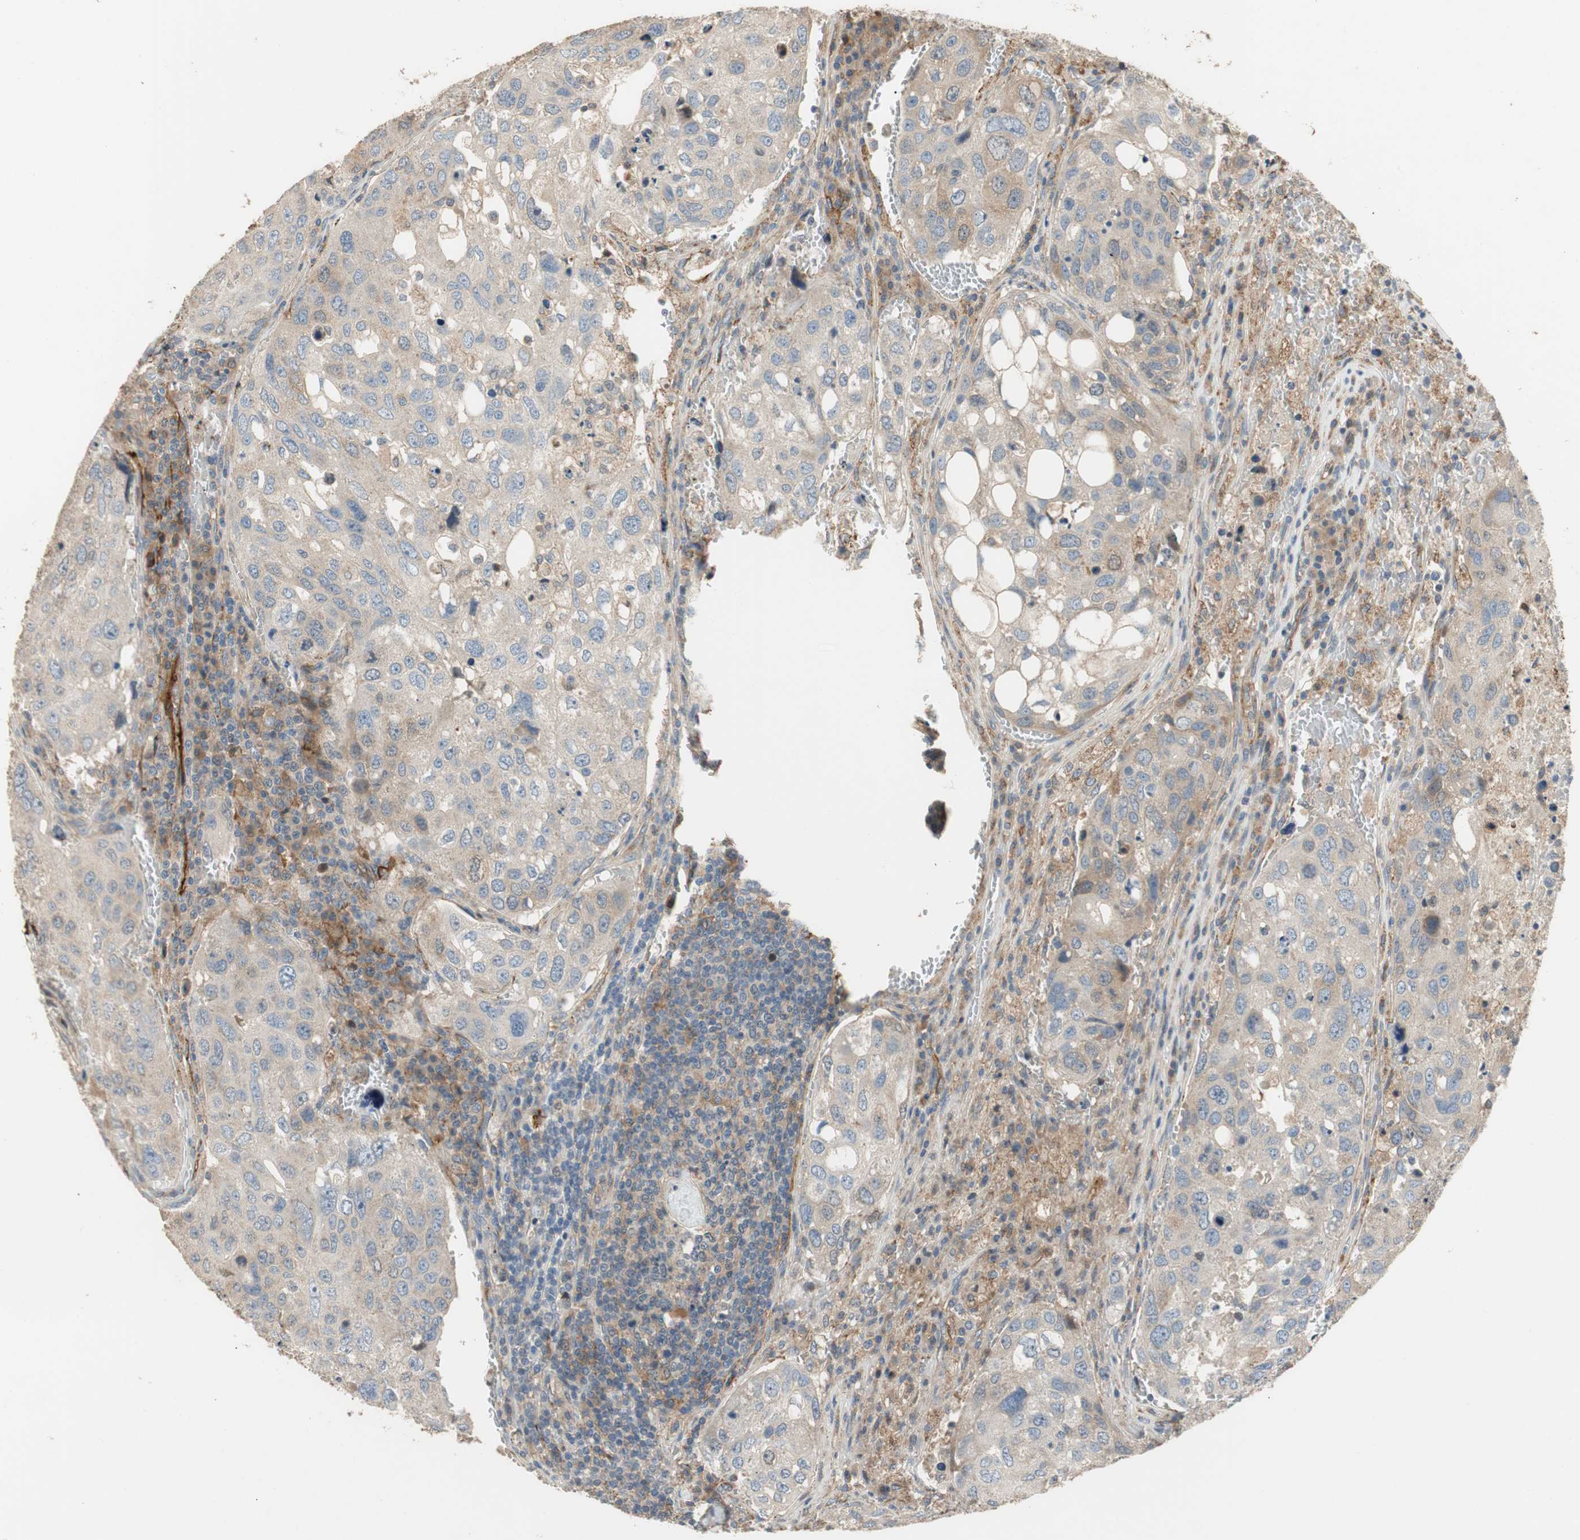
{"staining": {"intensity": "weak", "quantity": "<25%", "location": "cytoplasmic/membranous"}, "tissue": "urothelial cancer", "cell_type": "Tumor cells", "image_type": "cancer", "snomed": [{"axis": "morphology", "description": "Urothelial carcinoma, High grade"}, {"axis": "topography", "description": "Lymph node"}, {"axis": "topography", "description": "Urinary bladder"}], "caption": "Tumor cells show no significant protein positivity in urothelial cancer.", "gene": "ALPL", "patient": {"sex": "male", "age": 51}}